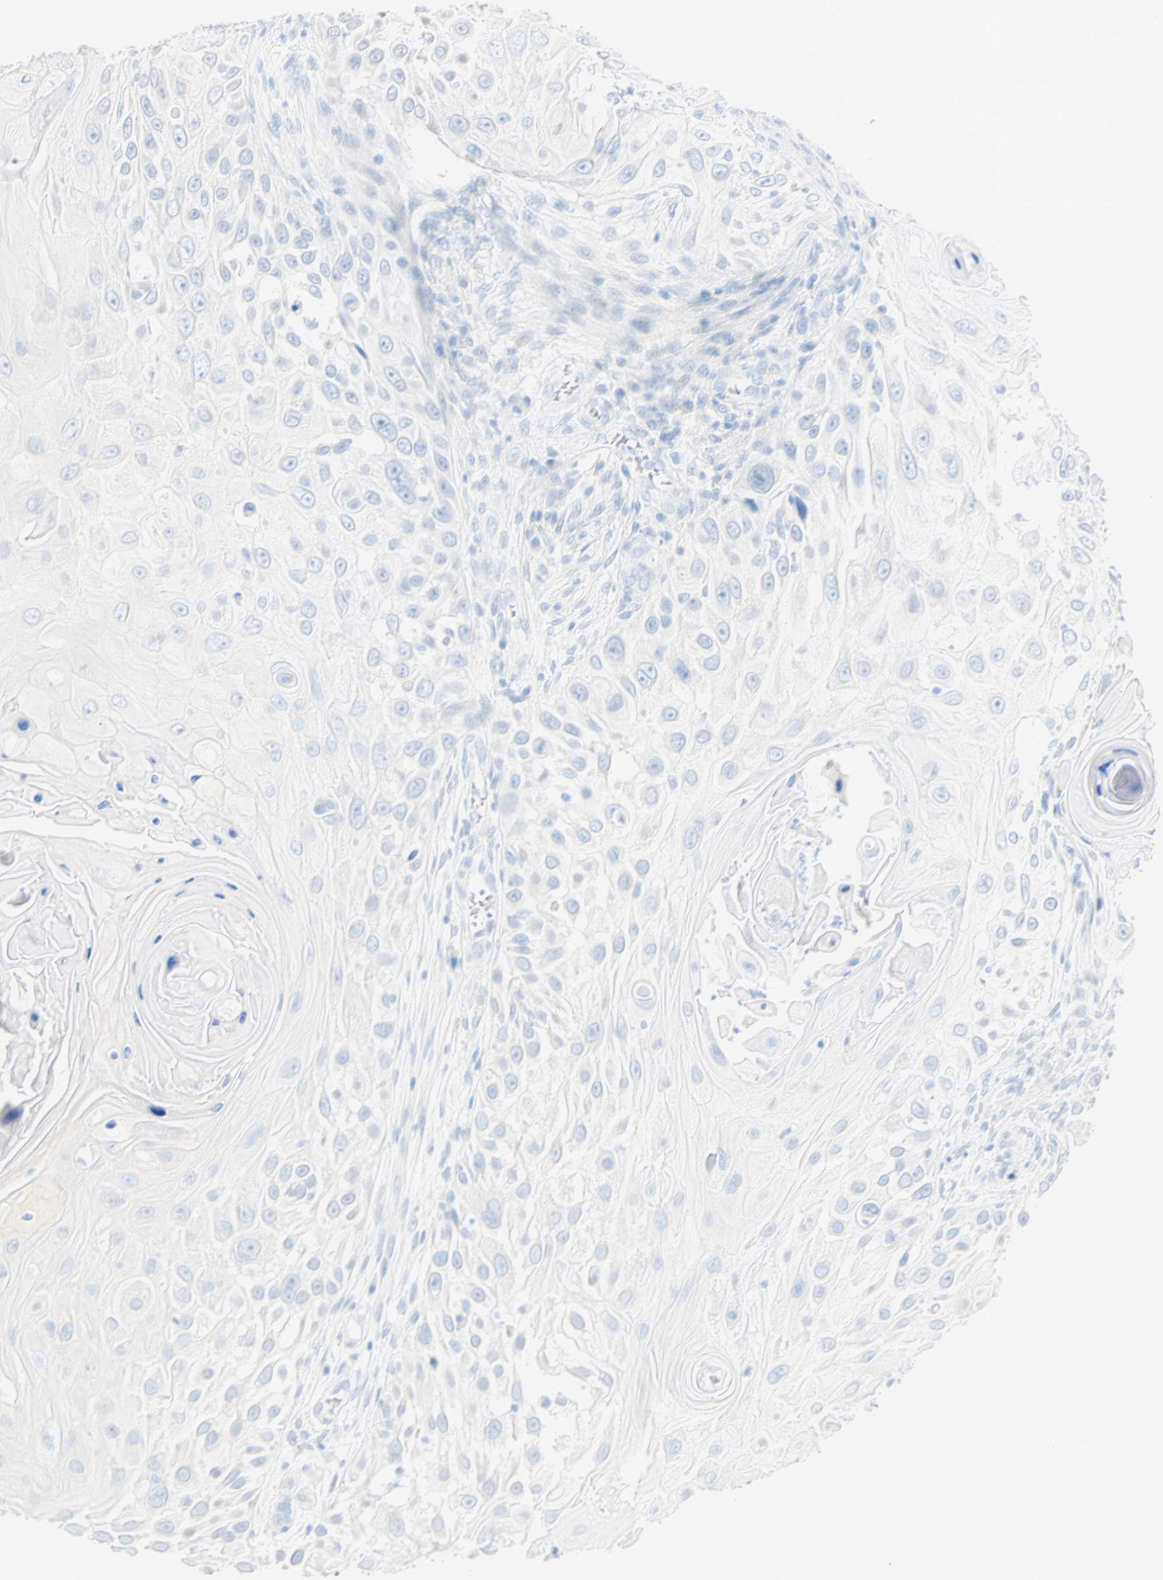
{"staining": {"intensity": "negative", "quantity": "none", "location": "none"}, "tissue": "skin cancer", "cell_type": "Tumor cells", "image_type": "cancer", "snomed": [{"axis": "morphology", "description": "Squamous cell carcinoma, NOS"}, {"axis": "topography", "description": "Skin"}], "caption": "Tumor cells are negative for brown protein staining in skin cancer.", "gene": "SELENBP1", "patient": {"sex": "female", "age": 44}}